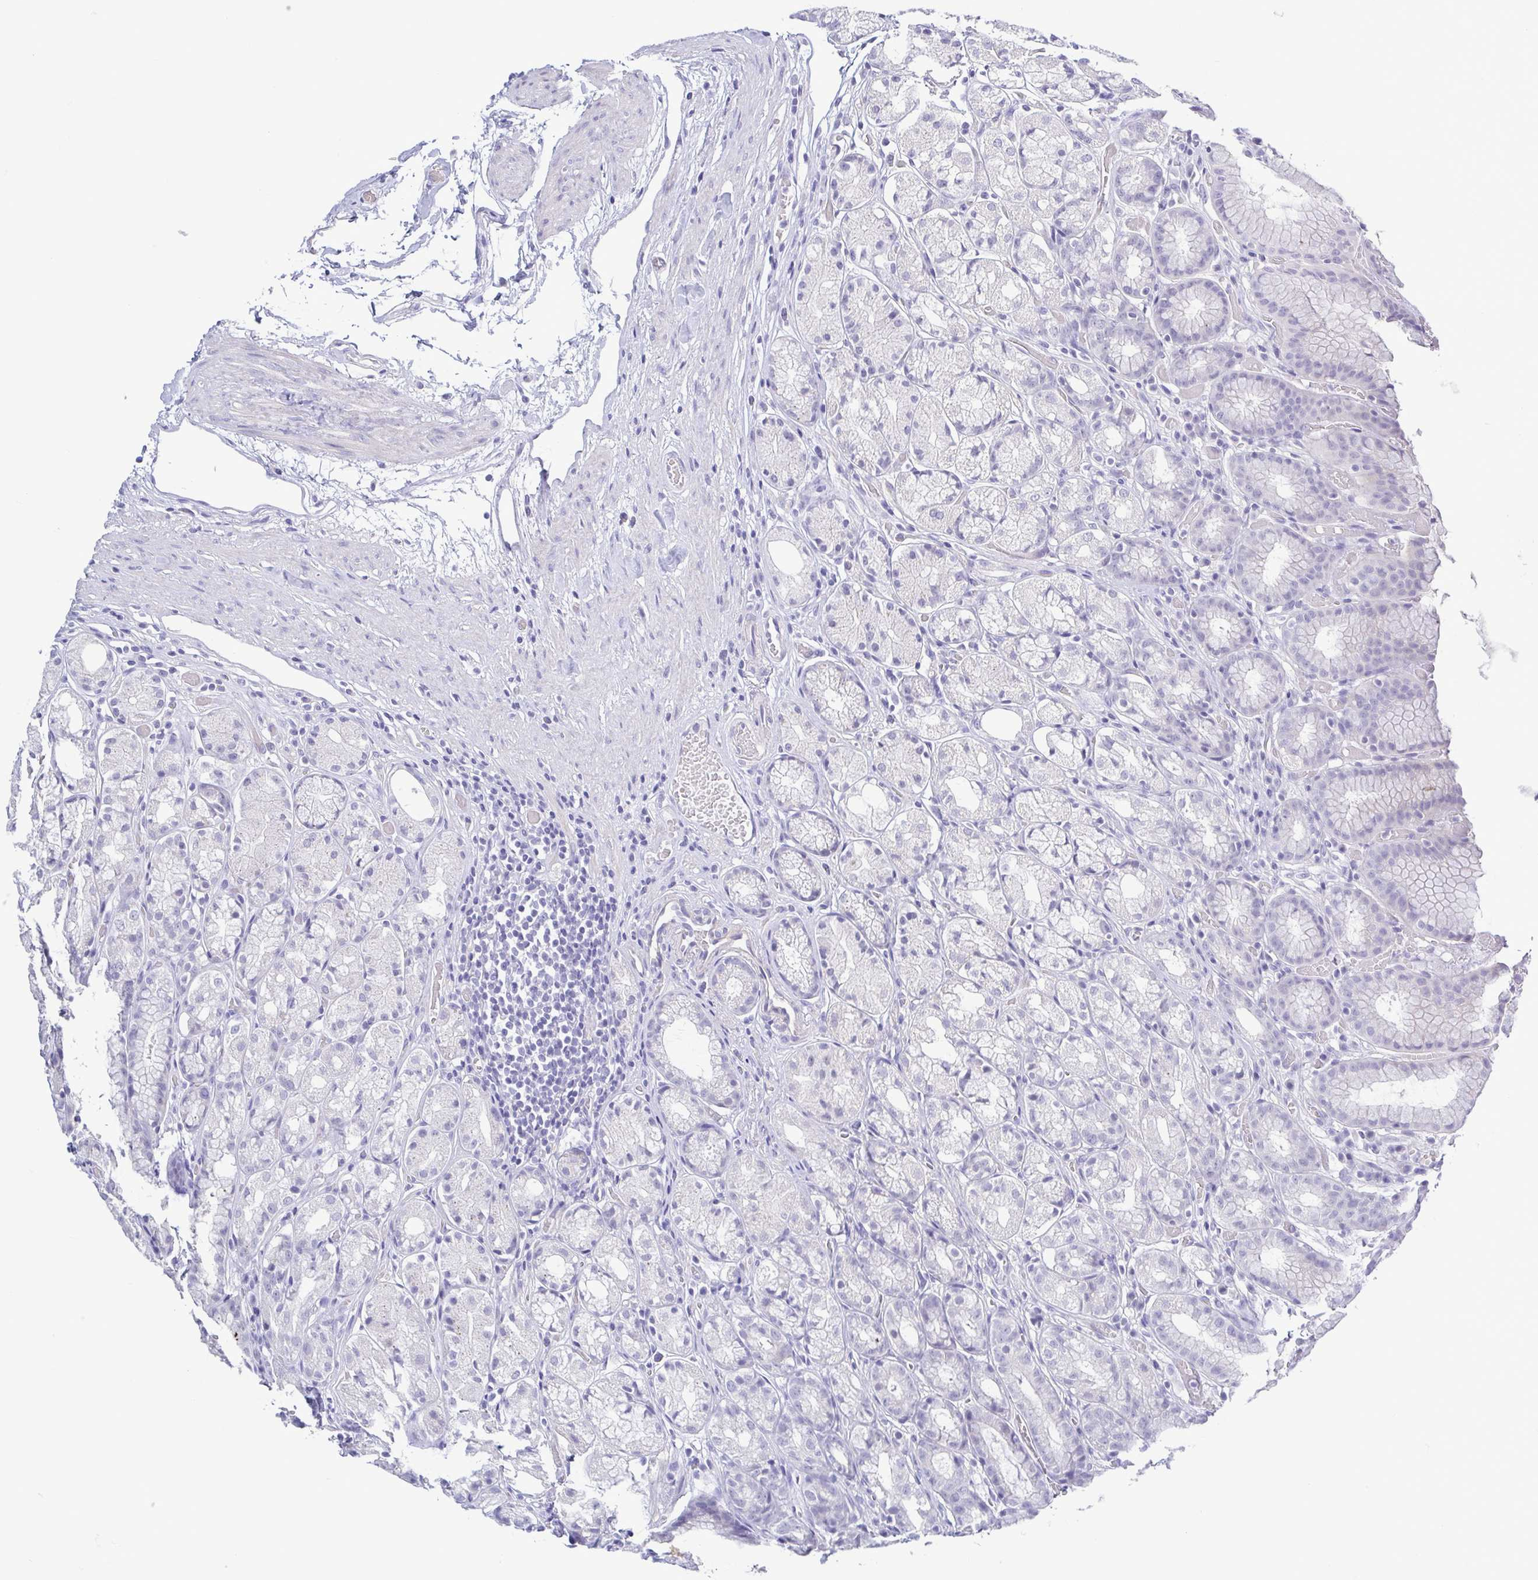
{"staining": {"intensity": "negative", "quantity": "none", "location": "none"}, "tissue": "stomach", "cell_type": "Glandular cells", "image_type": "normal", "snomed": [{"axis": "morphology", "description": "Normal tissue, NOS"}, {"axis": "topography", "description": "Stomach"}], "caption": "The photomicrograph displays no significant positivity in glandular cells of stomach. The staining is performed using DAB (3,3'-diaminobenzidine) brown chromogen with nuclei counter-stained in using hematoxylin.", "gene": "TEX12", "patient": {"sex": "male", "age": 70}}